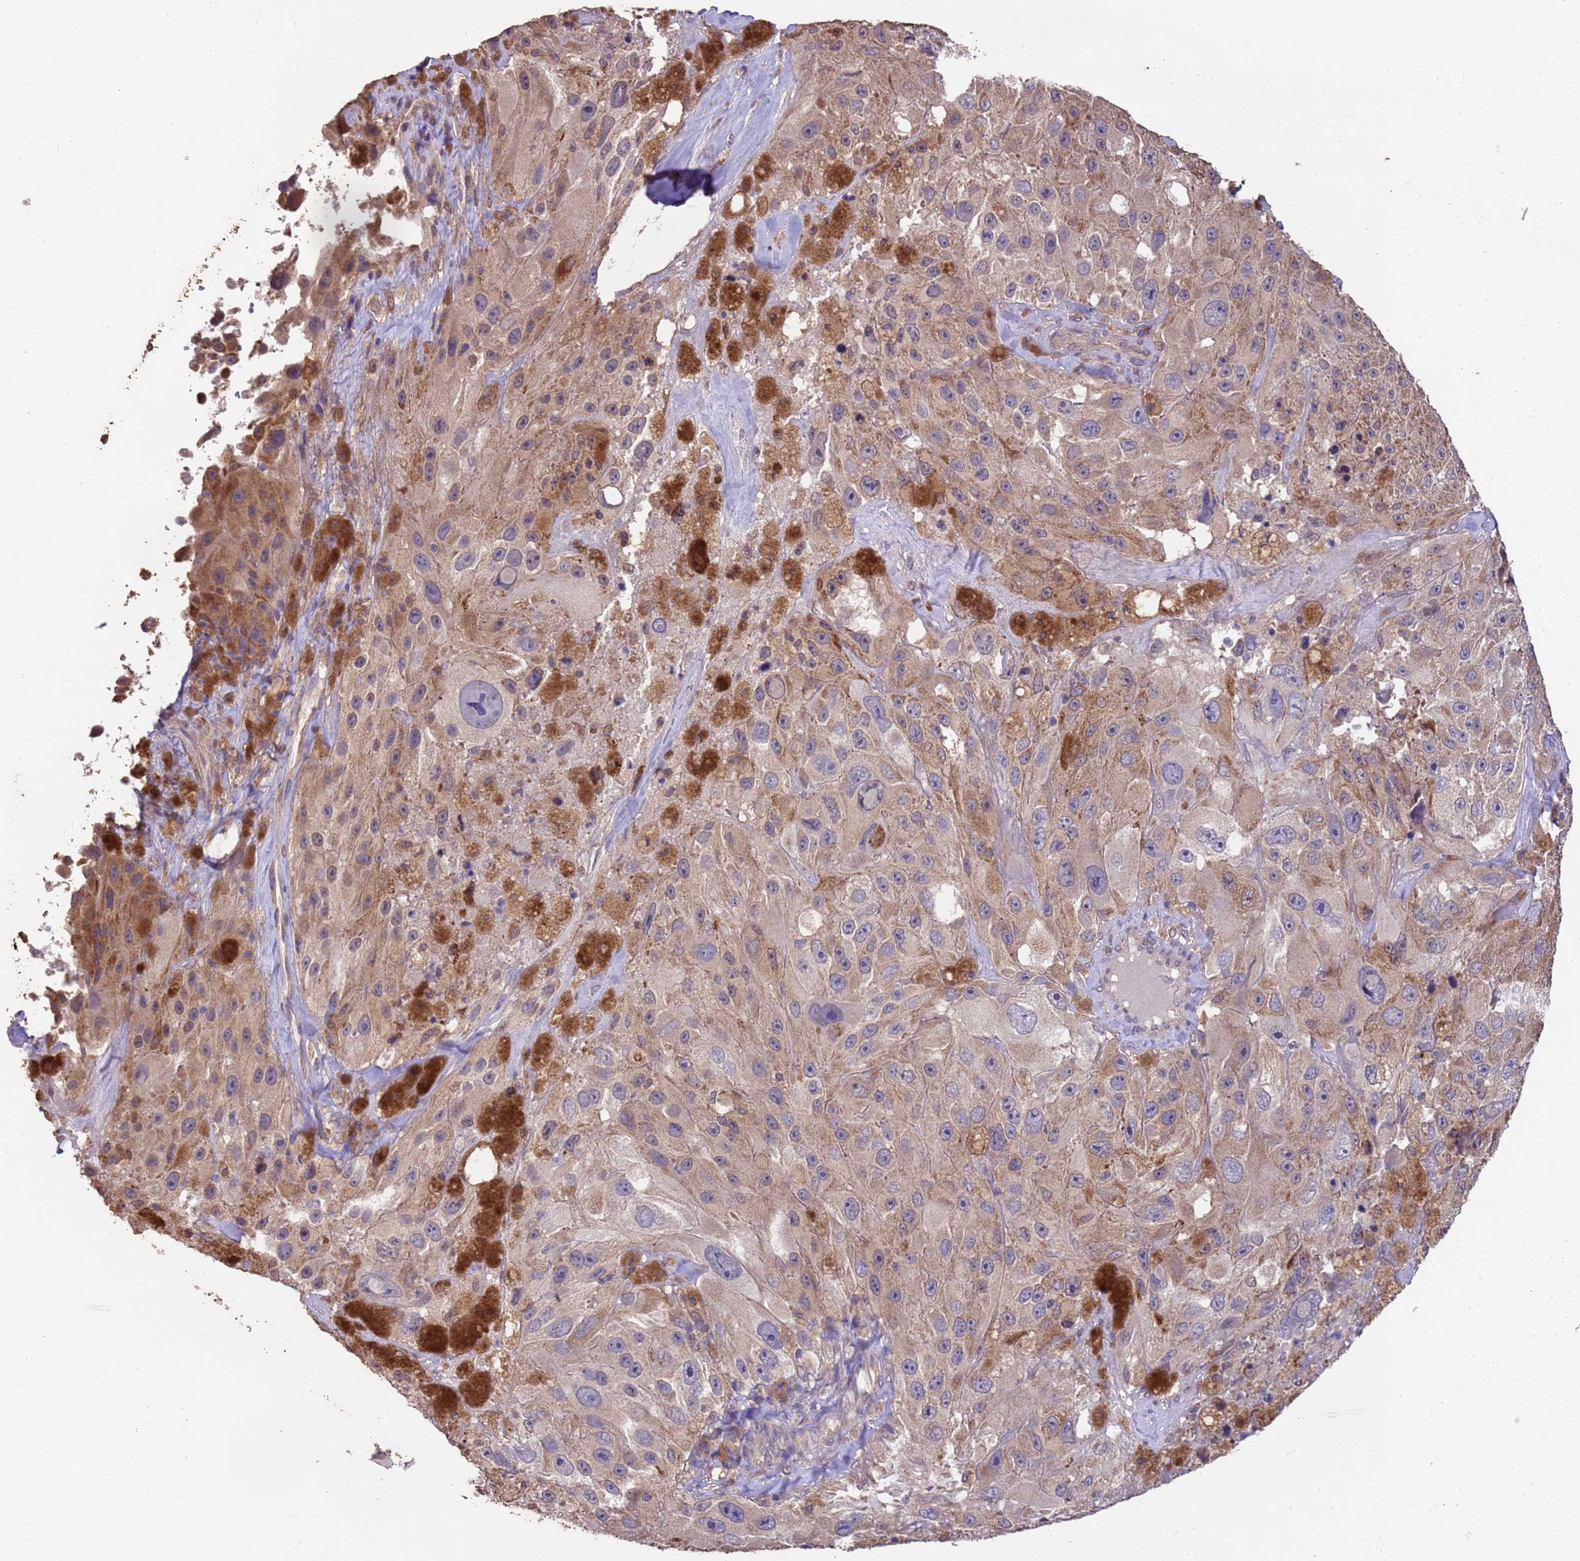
{"staining": {"intensity": "weak", "quantity": ">75%", "location": "cytoplasmic/membranous"}, "tissue": "melanoma", "cell_type": "Tumor cells", "image_type": "cancer", "snomed": [{"axis": "morphology", "description": "Malignant melanoma, Metastatic site"}, {"axis": "topography", "description": "Lymph node"}], "caption": "This histopathology image demonstrates immunohistochemistry (IHC) staining of malignant melanoma (metastatic site), with low weak cytoplasmic/membranous staining in approximately >75% of tumor cells.", "gene": "NPHP1", "patient": {"sex": "male", "age": 62}}